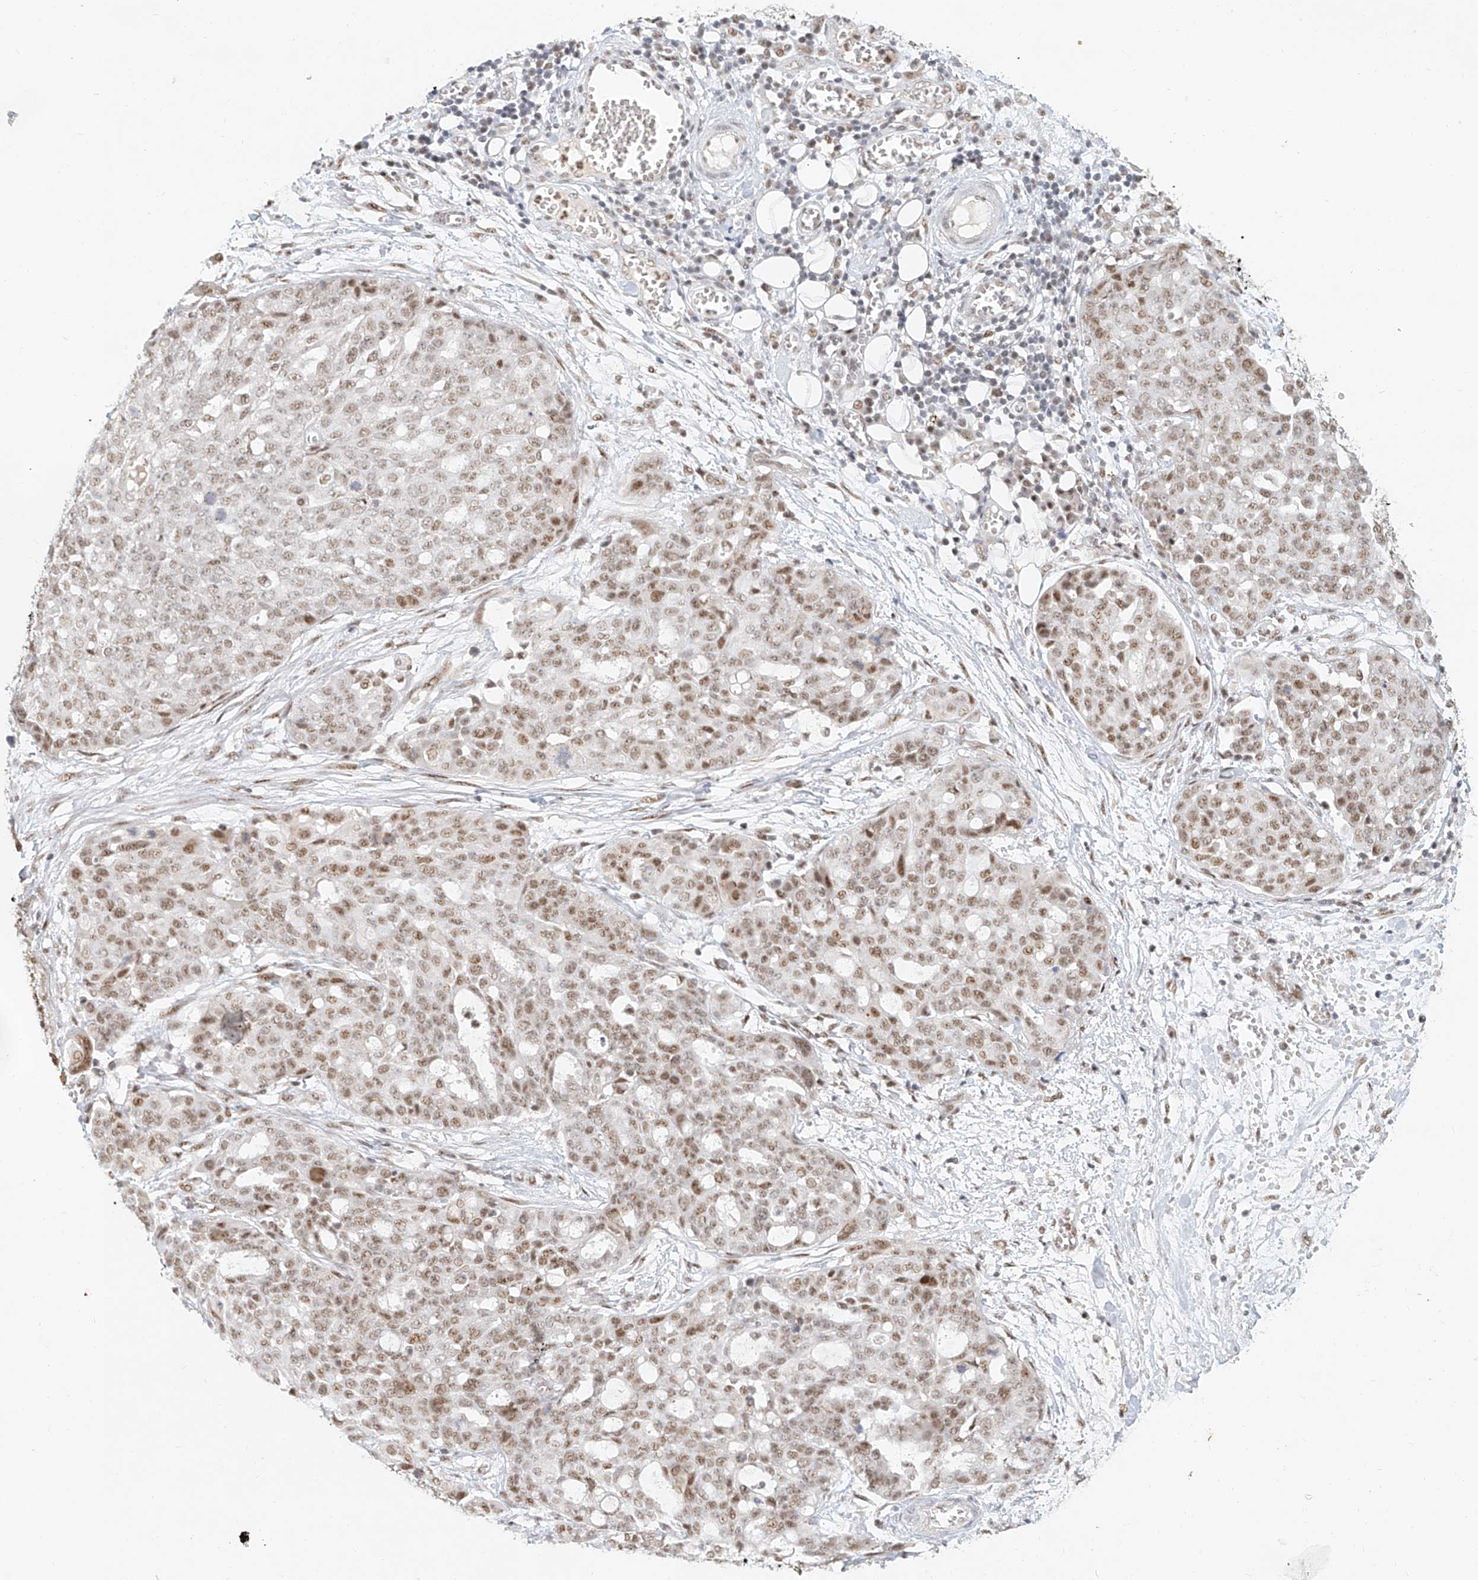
{"staining": {"intensity": "moderate", "quantity": ">75%", "location": "nuclear"}, "tissue": "ovarian cancer", "cell_type": "Tumor cells", "image_type": "cancer", "snomed": [{"axis": "morphology", "description": "Cystadenocarcinoma, serous, NOS"}, {"axis": "topography", "description": "Soft tissue"}, {"axis": "topography", "description": "Ovary"}], "caption": "This image displays ovarian cancer (serous cystadenocarcinoma) stained with IHC to label a protein in brown. The nuclear of tumor cells show moderate positivity for the protein. Nuclei are counter-stained blue.", "gene": "CXorf58", "patient": {"sex": "female", "age": 57}}